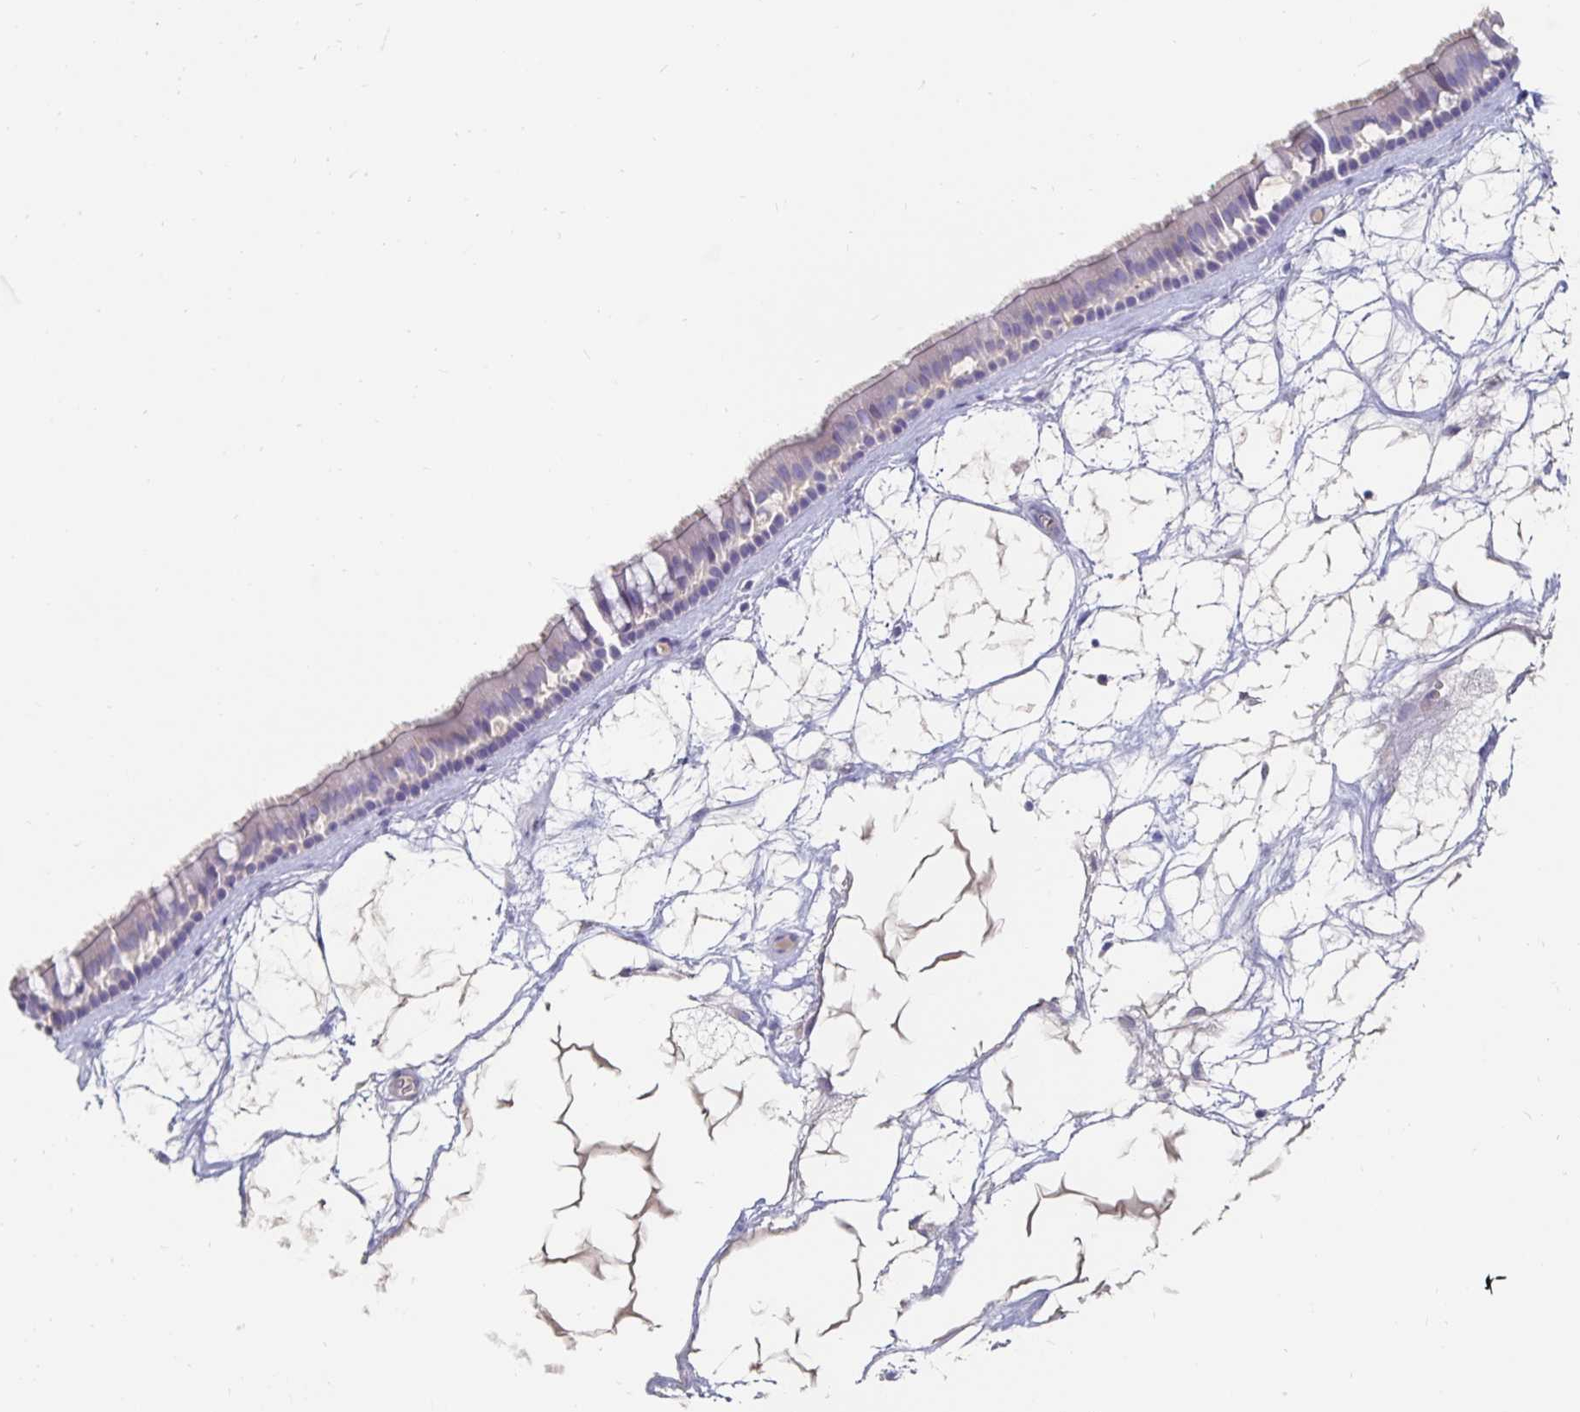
{"staining": {"intensity": "moderate", "quantity": "25%-75%", "location": "cytoplasmic/membranous"}, "tissue": "nasopharynx", "cell_type": "Respiratory epithelial cells", "image_type": "normal", "snomed": [{"axis": "morphology", "description": "Normal tissue, NOS"}, {"axis": "topography", "description": "Nasopharynx"}], "caption": "Protein expression analysis of unremarkable human nasopharynx reveals moderate cytoplasmic/membranous staining in about 25%-75% of respiratory epithelial cells.", "gene": "CFAP69", "patient": {"sex": "male", "age": 68}}